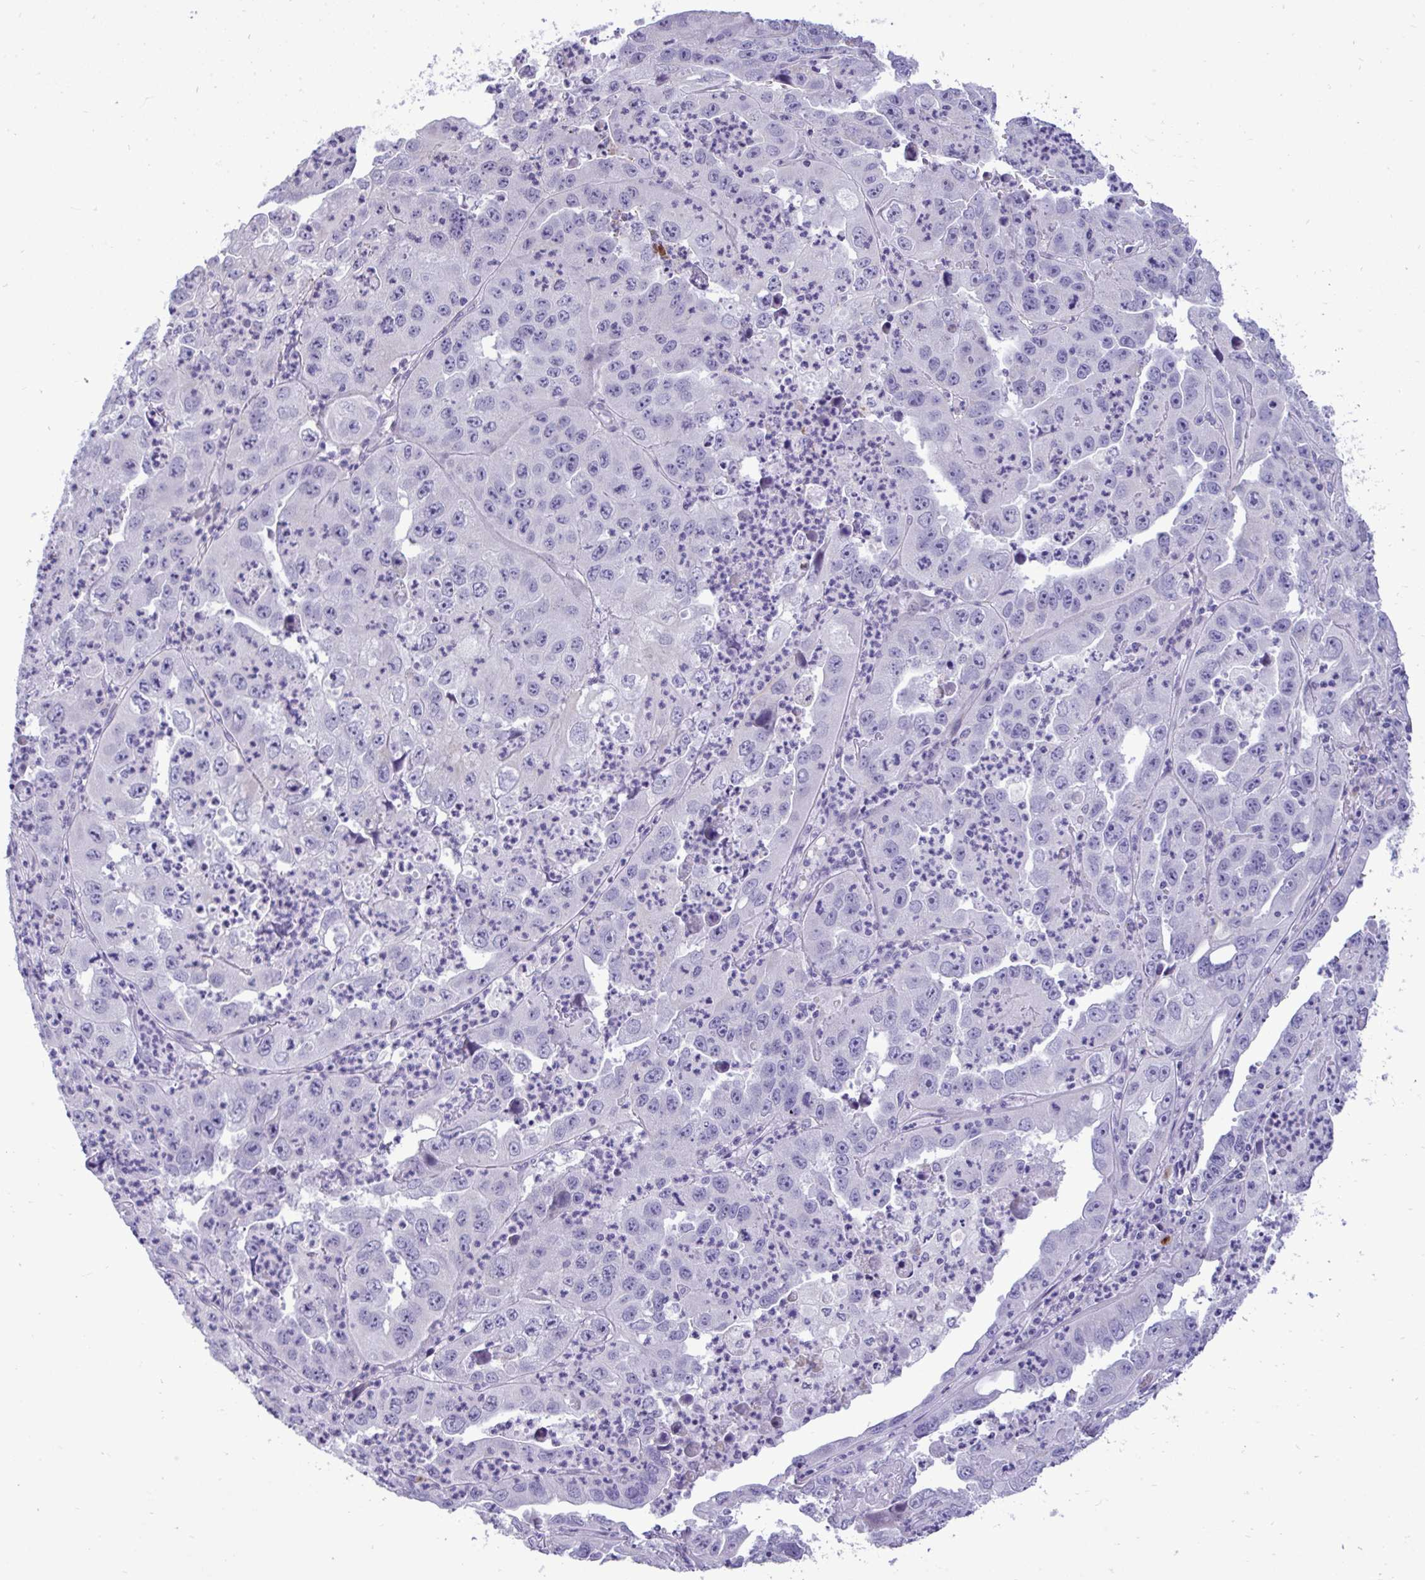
{"staining": {"intensity": "negative", "quantity": "none", "location": "none"}, "tissue": "endometrial cancer", "cell_type": "Tumor cells", "image_type": "cancer", "snomed": [{"axis": "morphology", "description": "Adenocarcinoma, NOS"}, {"axis": "topography", "description": "Uterus"}], "caption": "Immunohistochemistry (IHC) of endometrial cancer shows no positivity in tumor cells.", "gene": "SPAG1", "patient": {"sex": "female", "age": 62}}